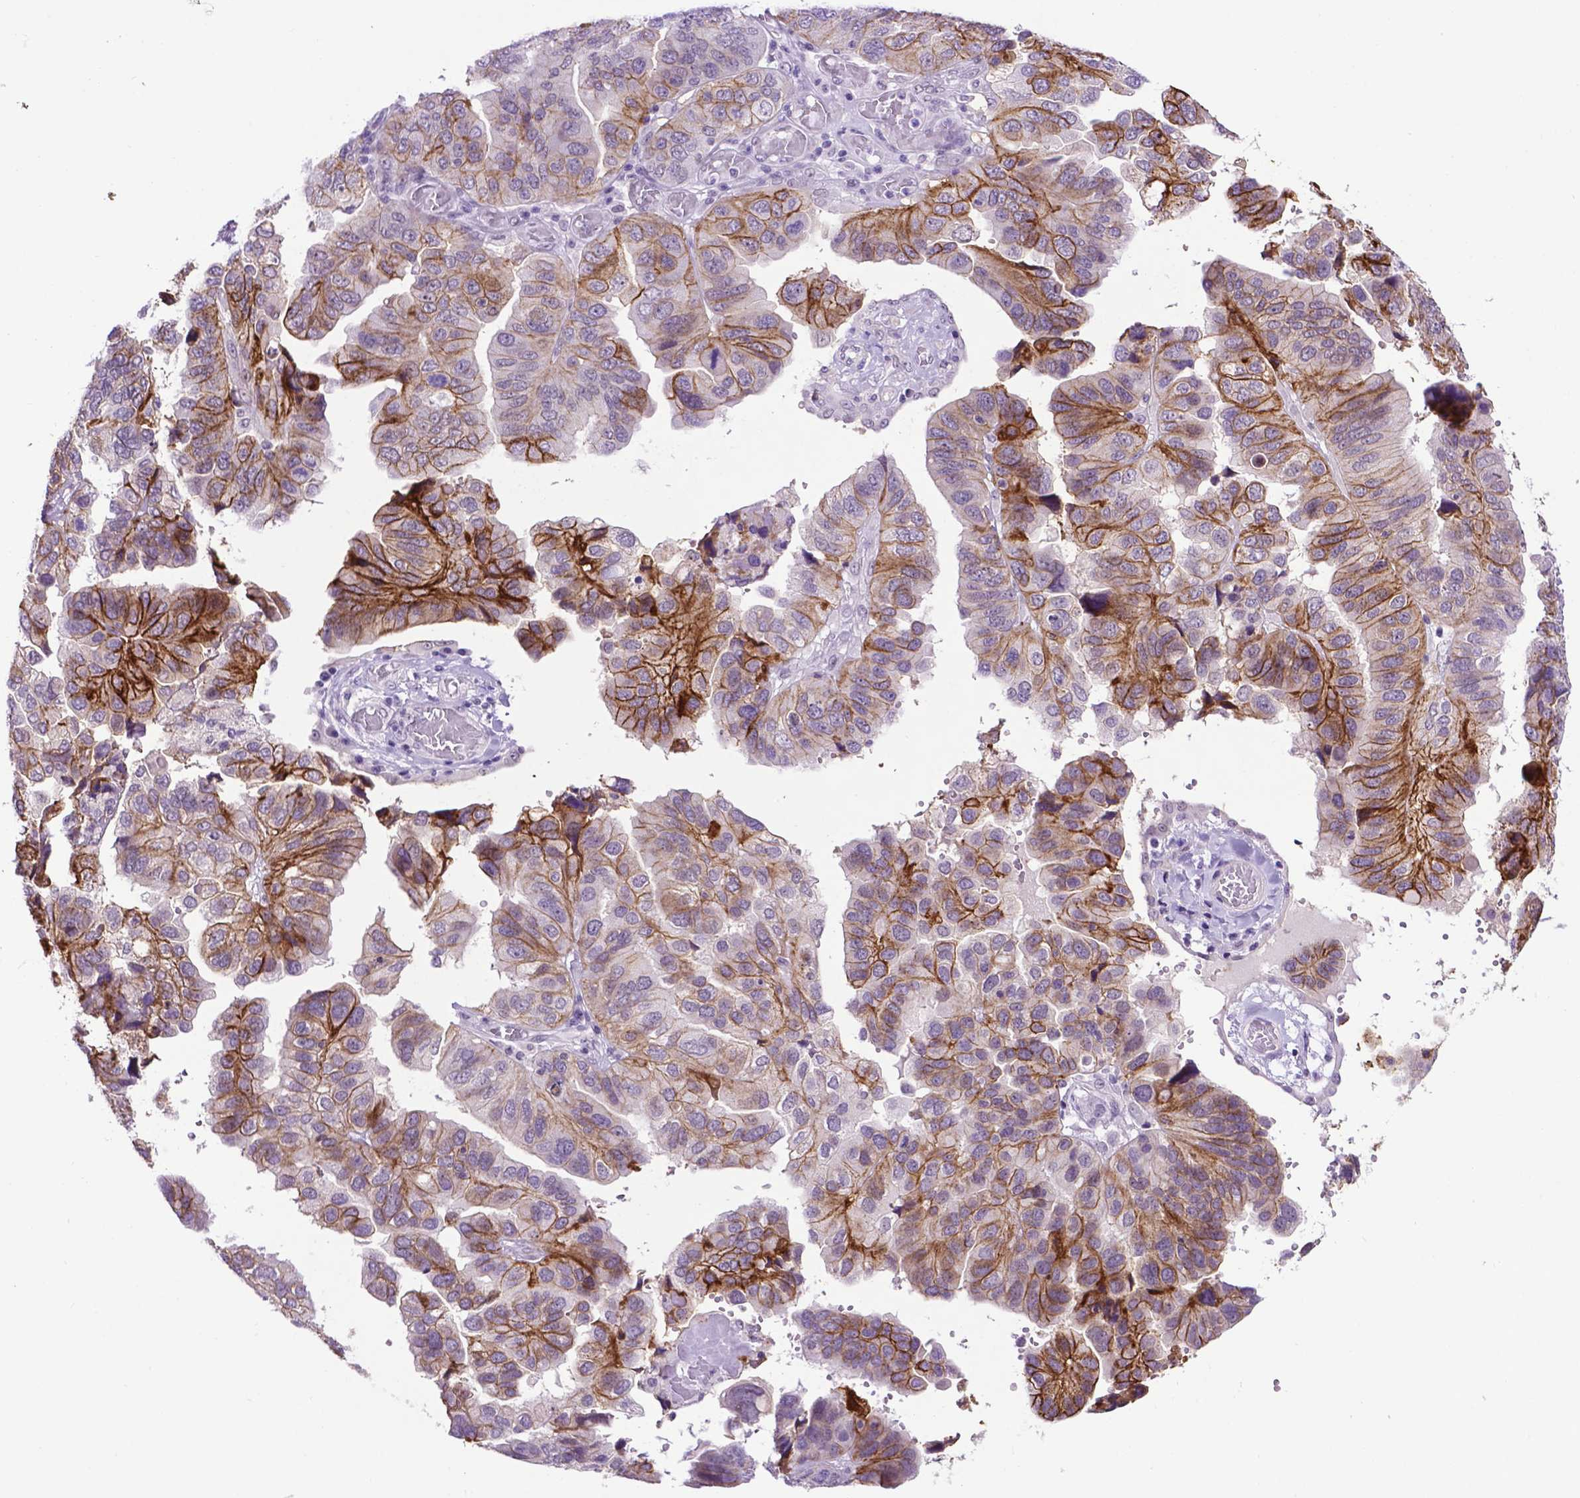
{"staining": {"intensity": "moderate", "quantity": "25%-75%", "location": "cytoplasmic/membranous"}, "tissue": "ovarian cancer", "cell_type": "Tumor cells", "image_type": "cancer", "snomed": [{"axis": "morphology", "description": "Cystadenocarcinoma, serous, NOS"}, {"axis": "topography", "description": "Ovary"}], "caption": "Serous cystadenocarcinoma (ovarian) stained with a brown dye reveals moderate cytoplasmic/membranous positive expression in about 25%-75% of tumor cells.", "gene": "TACSTD2", "patient": {"sex": "female", "age": 79}}